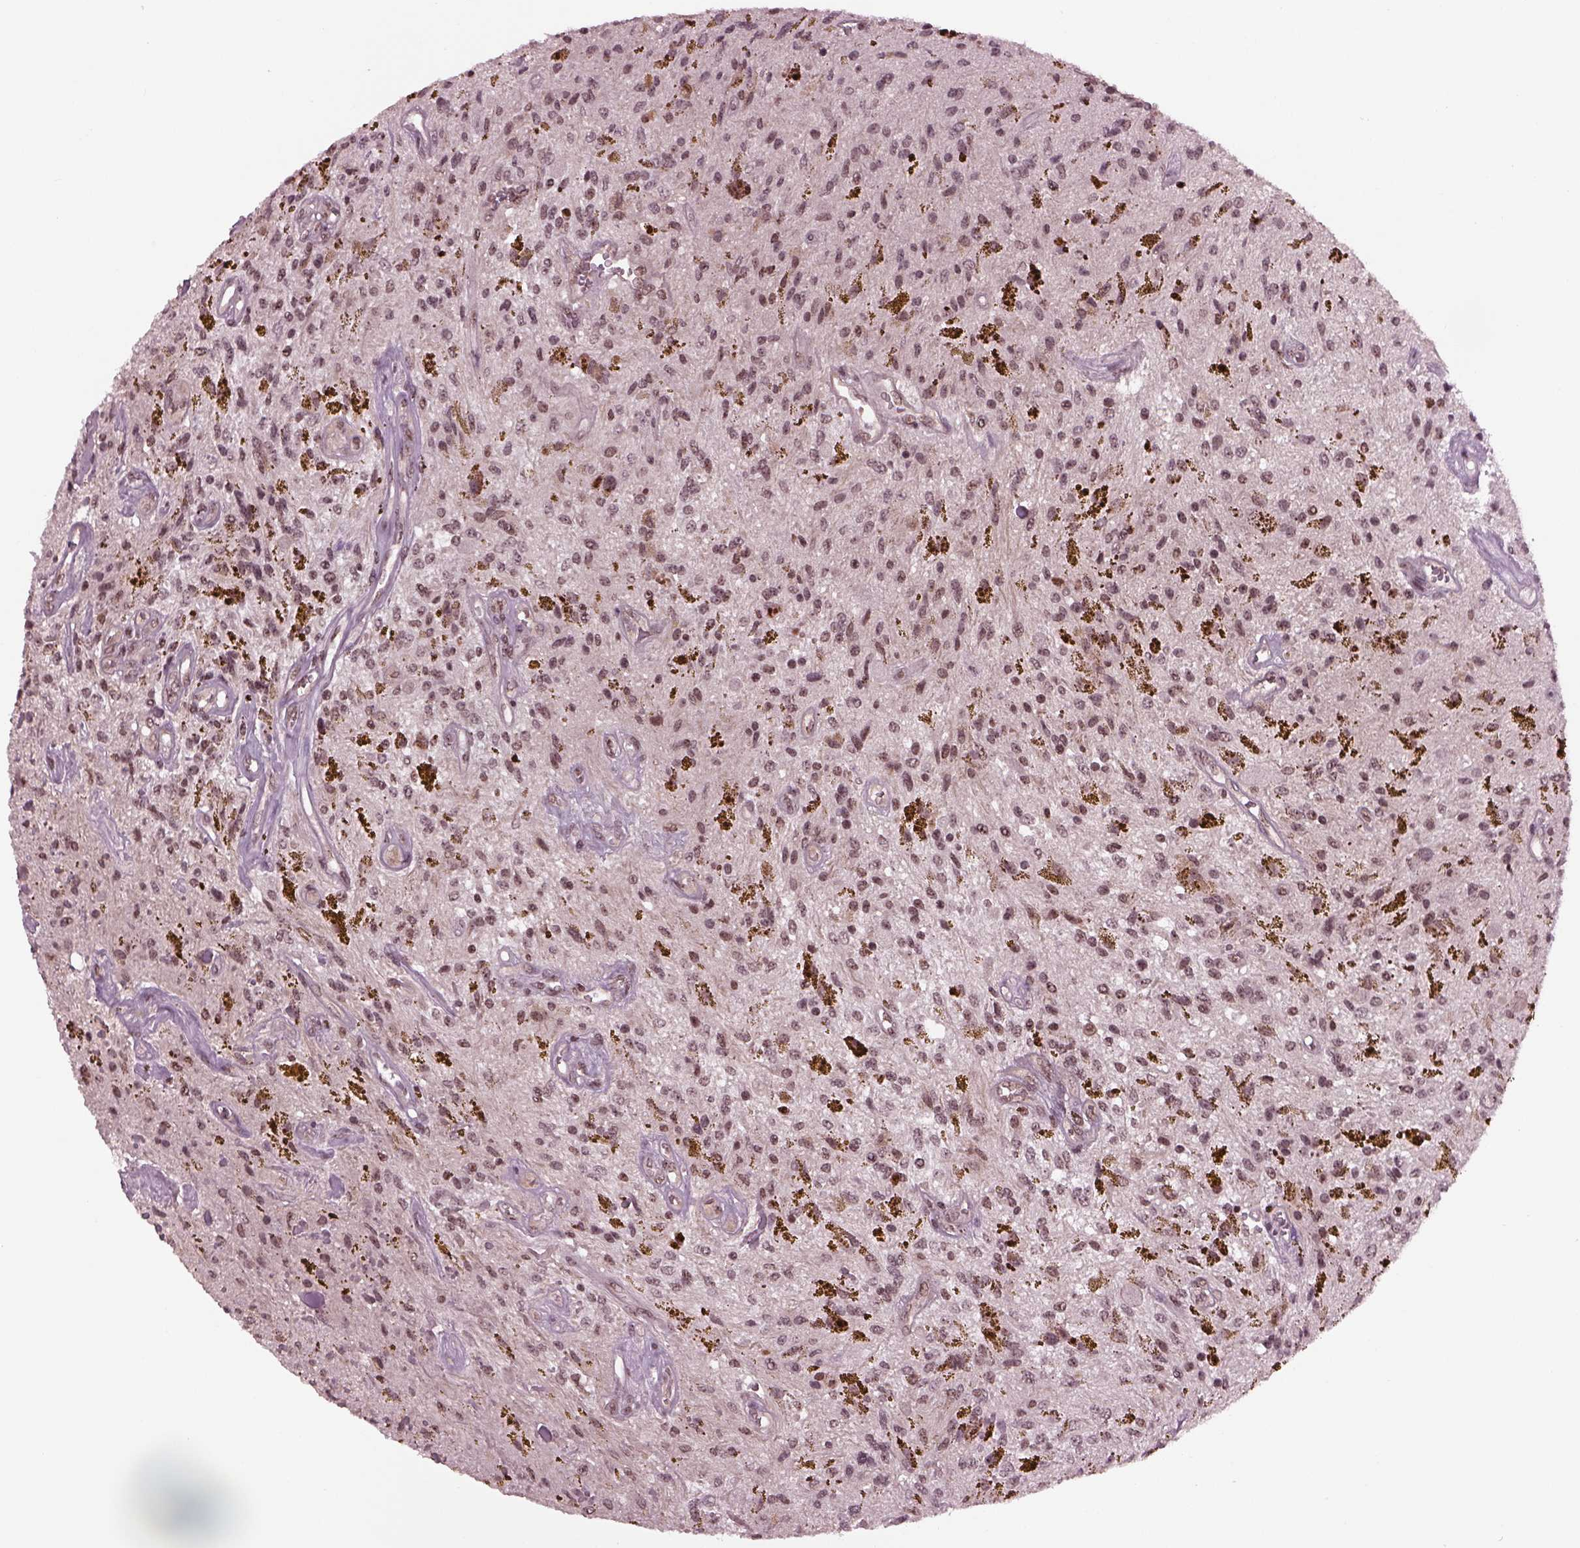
{"staining": {"intensity": "negative", "quantity": "none", "location": "none"}, "tissue": "glioma", "cell_type": "Tumor cells", "image_type": "cancer", "snomed": [{"axis": "morphology", "description": "Glioma, malignant, Low grade"}, {"axis": "topography", "description": "Cerebellum"}], "caption": "An IHC histopathology image of glioma is shown. There is no staining in tumor cells of glioma.", "gene": "RUVBL2", "patient": {"sex": "female", "age": 14}}